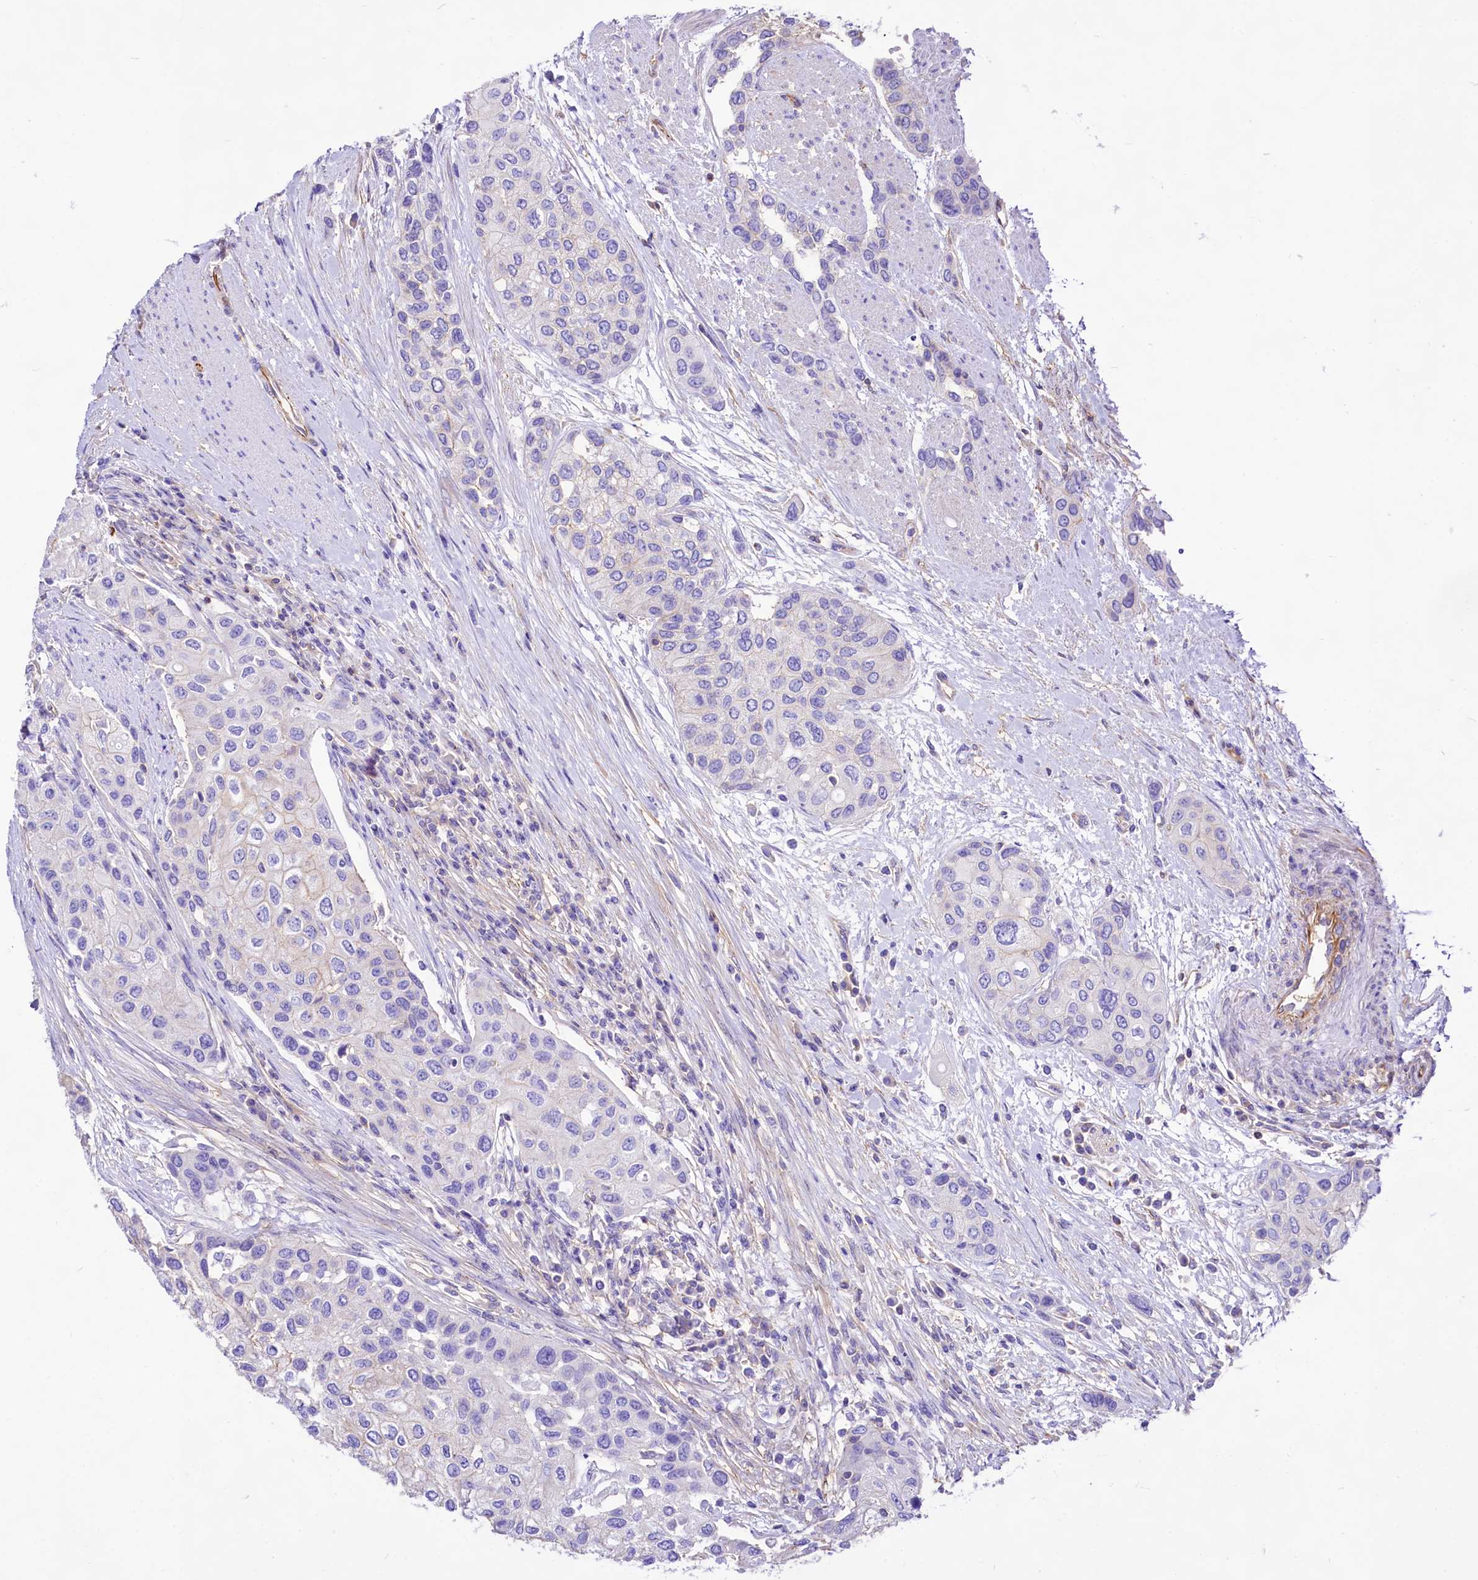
{"staining": {"intensity": "negative", "quantity": "none", "location": "none"}, "tissue": "urothelial cancer", "cell_type": "Tumor cells", "image_type": "cancer", "snomed": [{"axis": "morphology", "description": "Normal tissue, NOS"}, {"axis": "morphology", "description": "Urothelial carcinoma, High grade"}, {"axis": "topography", "description": "Vascular tissue"}, {"axis": "topography", "description": "Urinary bladder"}], "caption": "IHC photomicrograph of neoplastic tissue: urothelial cancer stained with DAB displays no significant protein positivity in tumor cells.", "gene": "CD99", "patient": {"sex": "female", "age": 56}}